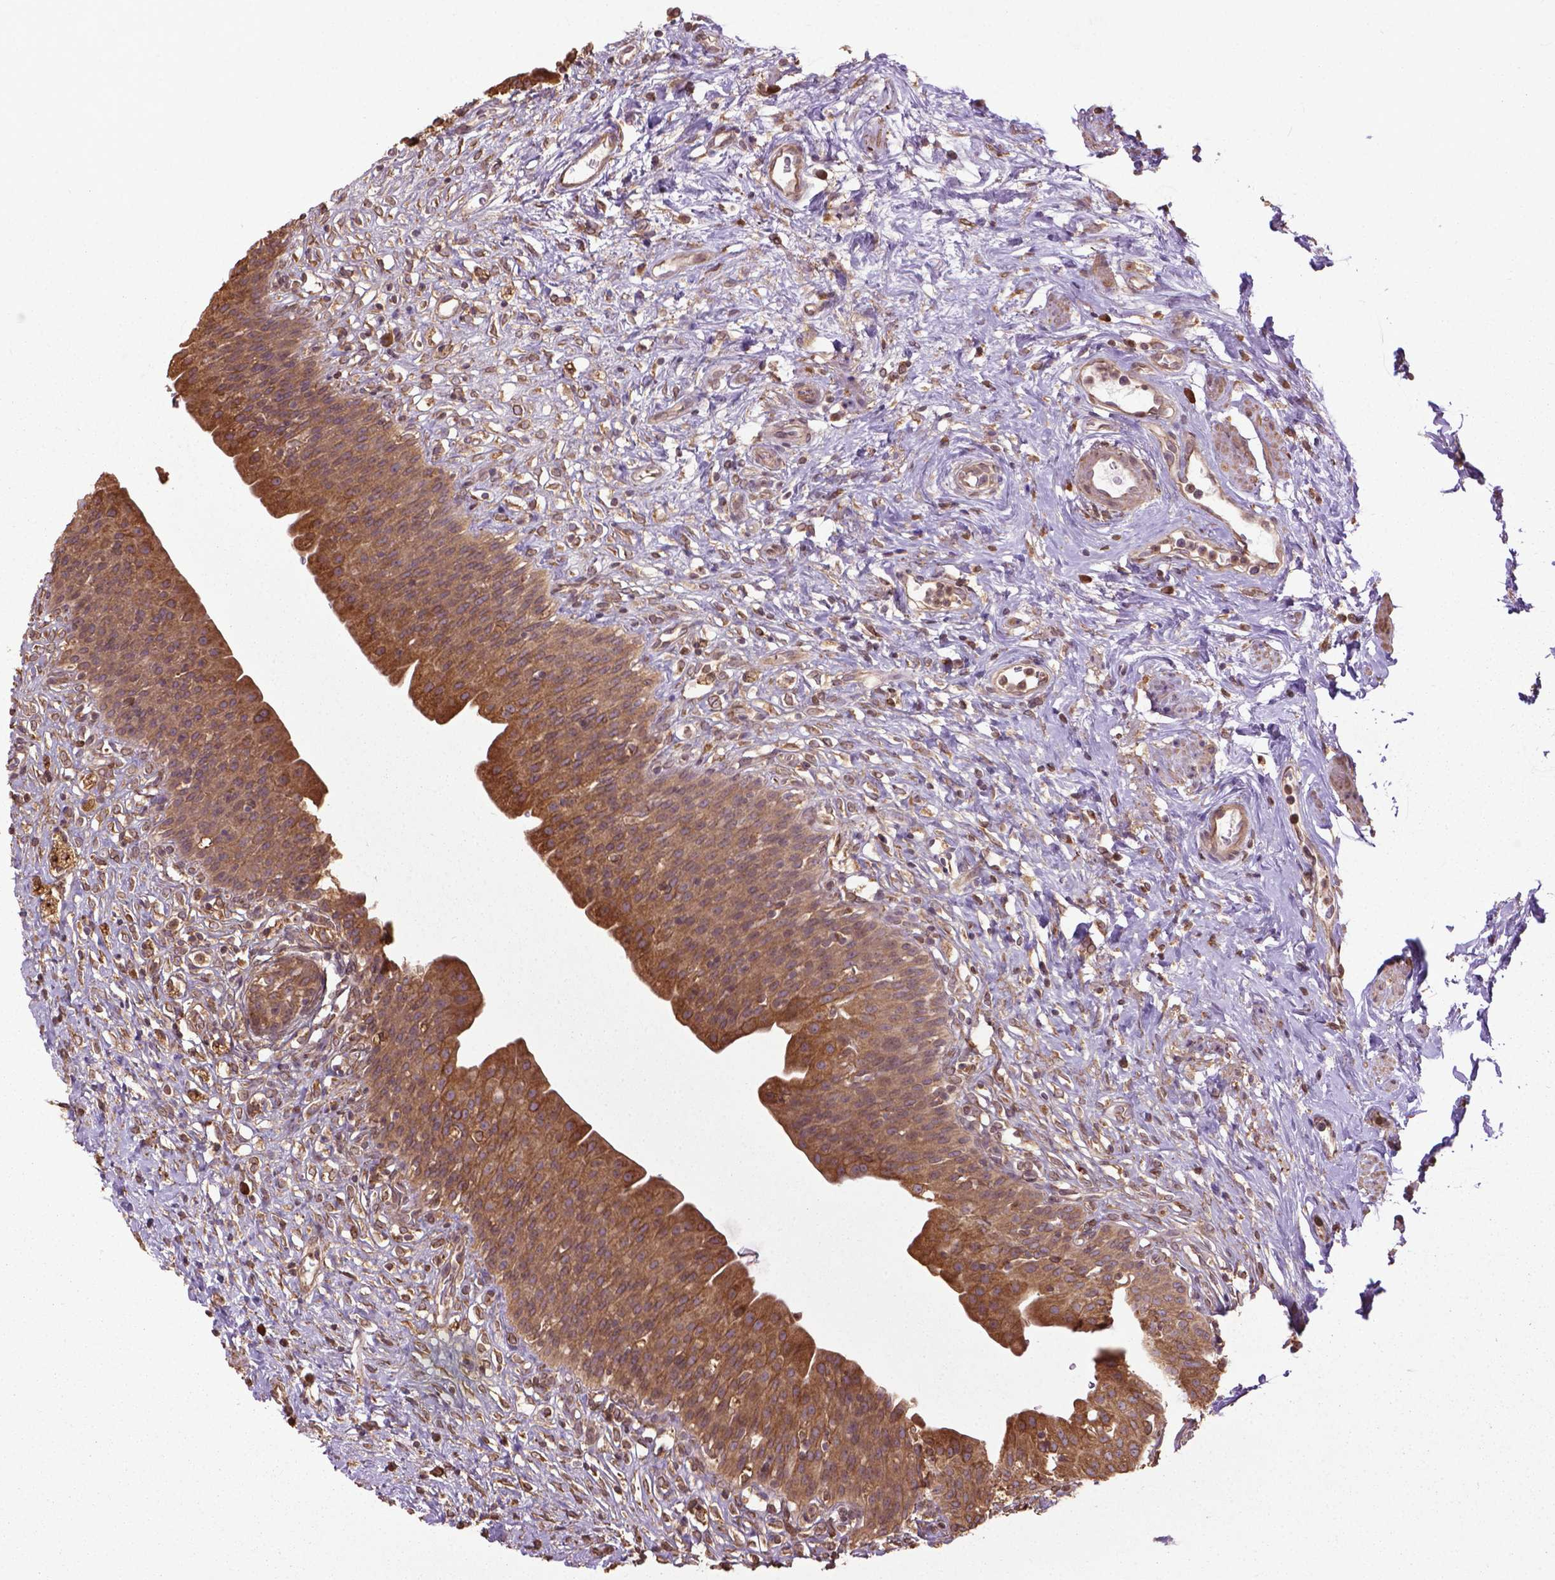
{"staining": {"intensity": "moderate", "quantity": ">75%", "location": "cytoplasmic/membranous"}, "tissue": "urinary bladder", "cell_type": "Urothelial cells", "image_type": "normal", "snomed": [{"axis": "morphology", "description": "Normal tissue, NOS"}, {"axis": "topography", "description": "Urinary bladder"}], "caption": "Moderate cytoplasmic/membranous protein staining is present in approximately >75% of urothelial cells in urinary bladder.", "gene": "GAS1", "patient": {"sex": "male", "age": 76}}